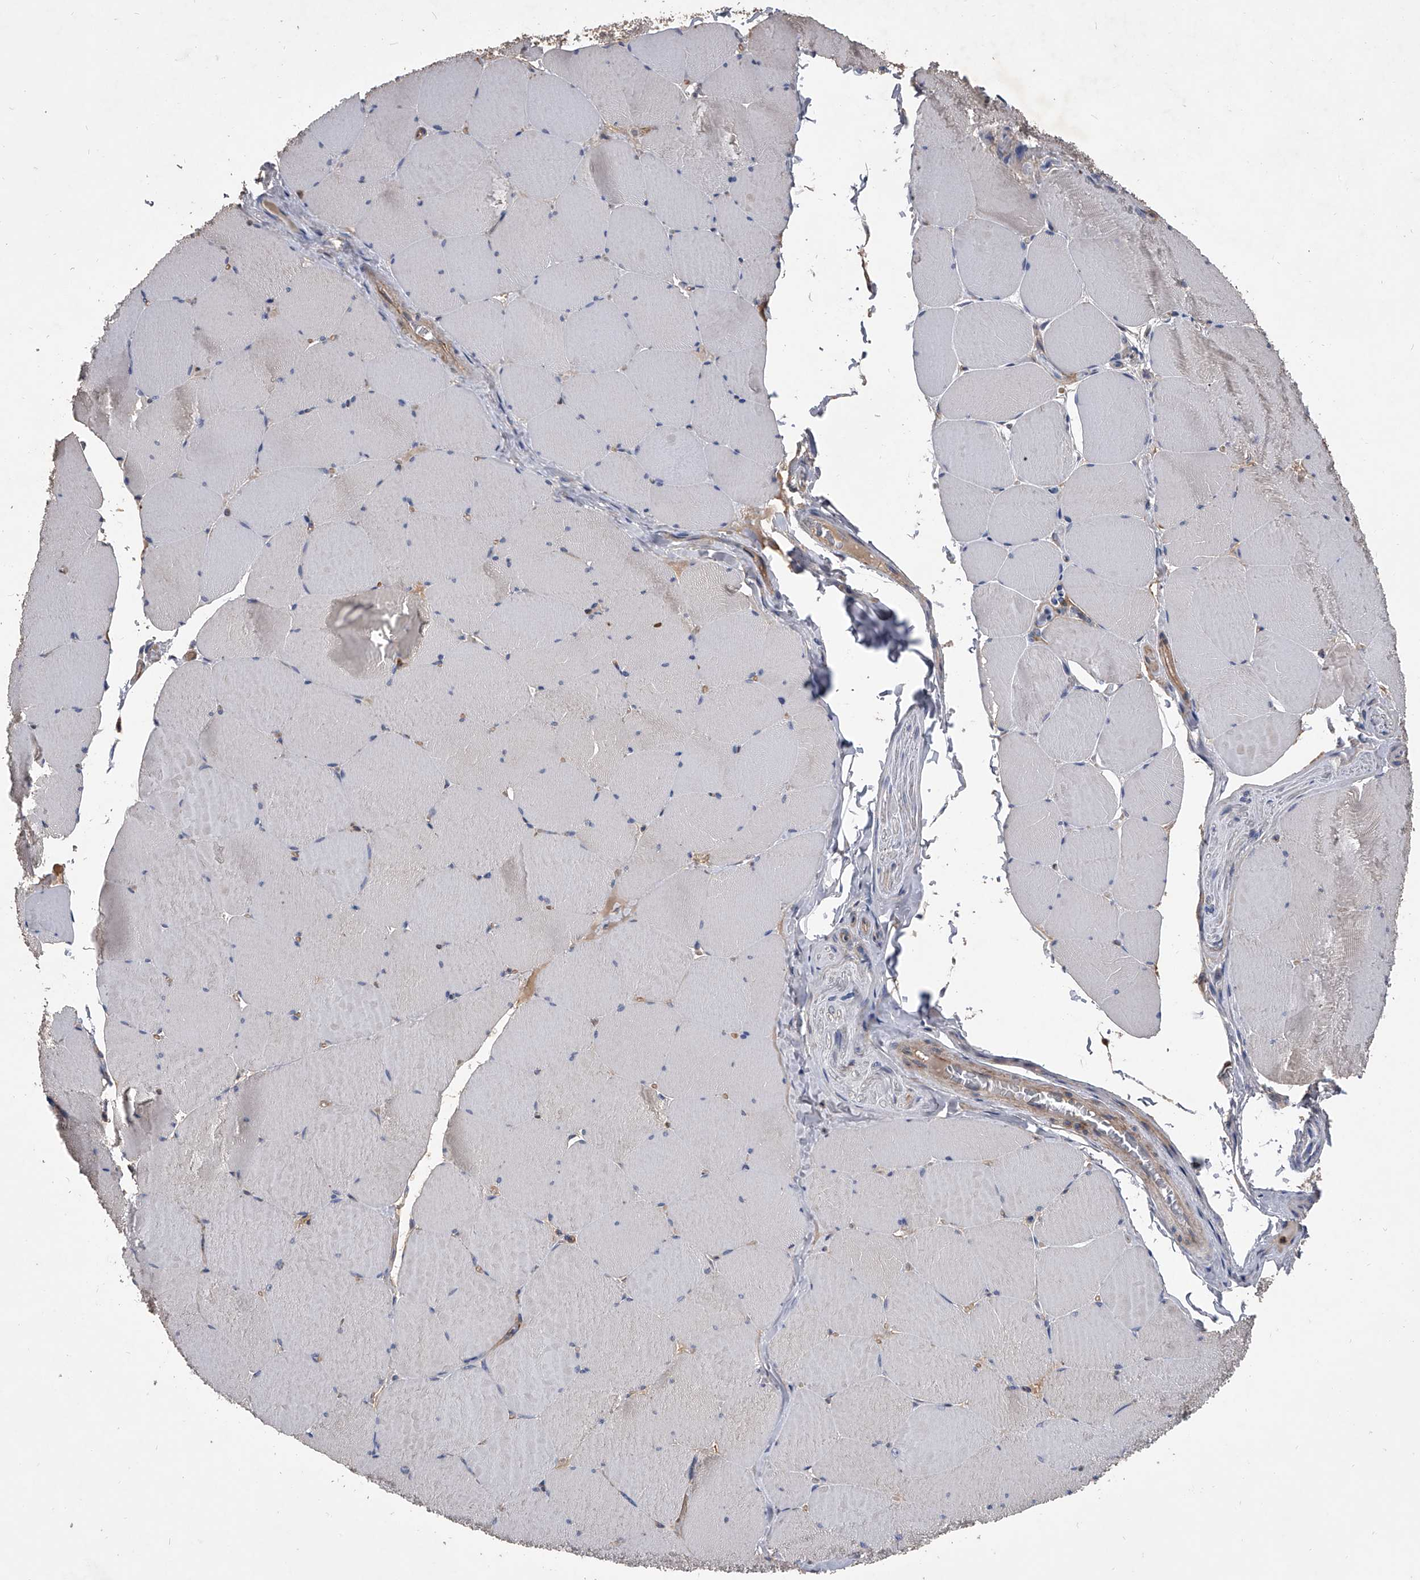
{"staining": {"intensity": "negative", "quantity": "none", "location": "none"}, "tissue": "skeletal muscle", "cell_type": "Myocytes", "image_type": "normal", "snomed": [{"axis": "morphology", "description": "Normal tissue, NOS"}, {"axis": "topography", "description": "Skeletal muscle"}, {"axis": "topography", "description": "Head-Neck"}], "caption": "Protein analysis of unremarkable skeletal muscle shows no significant expression in myocytes.", "gene": "NRP1", "patient": {"sex": "male", "age": 66}}